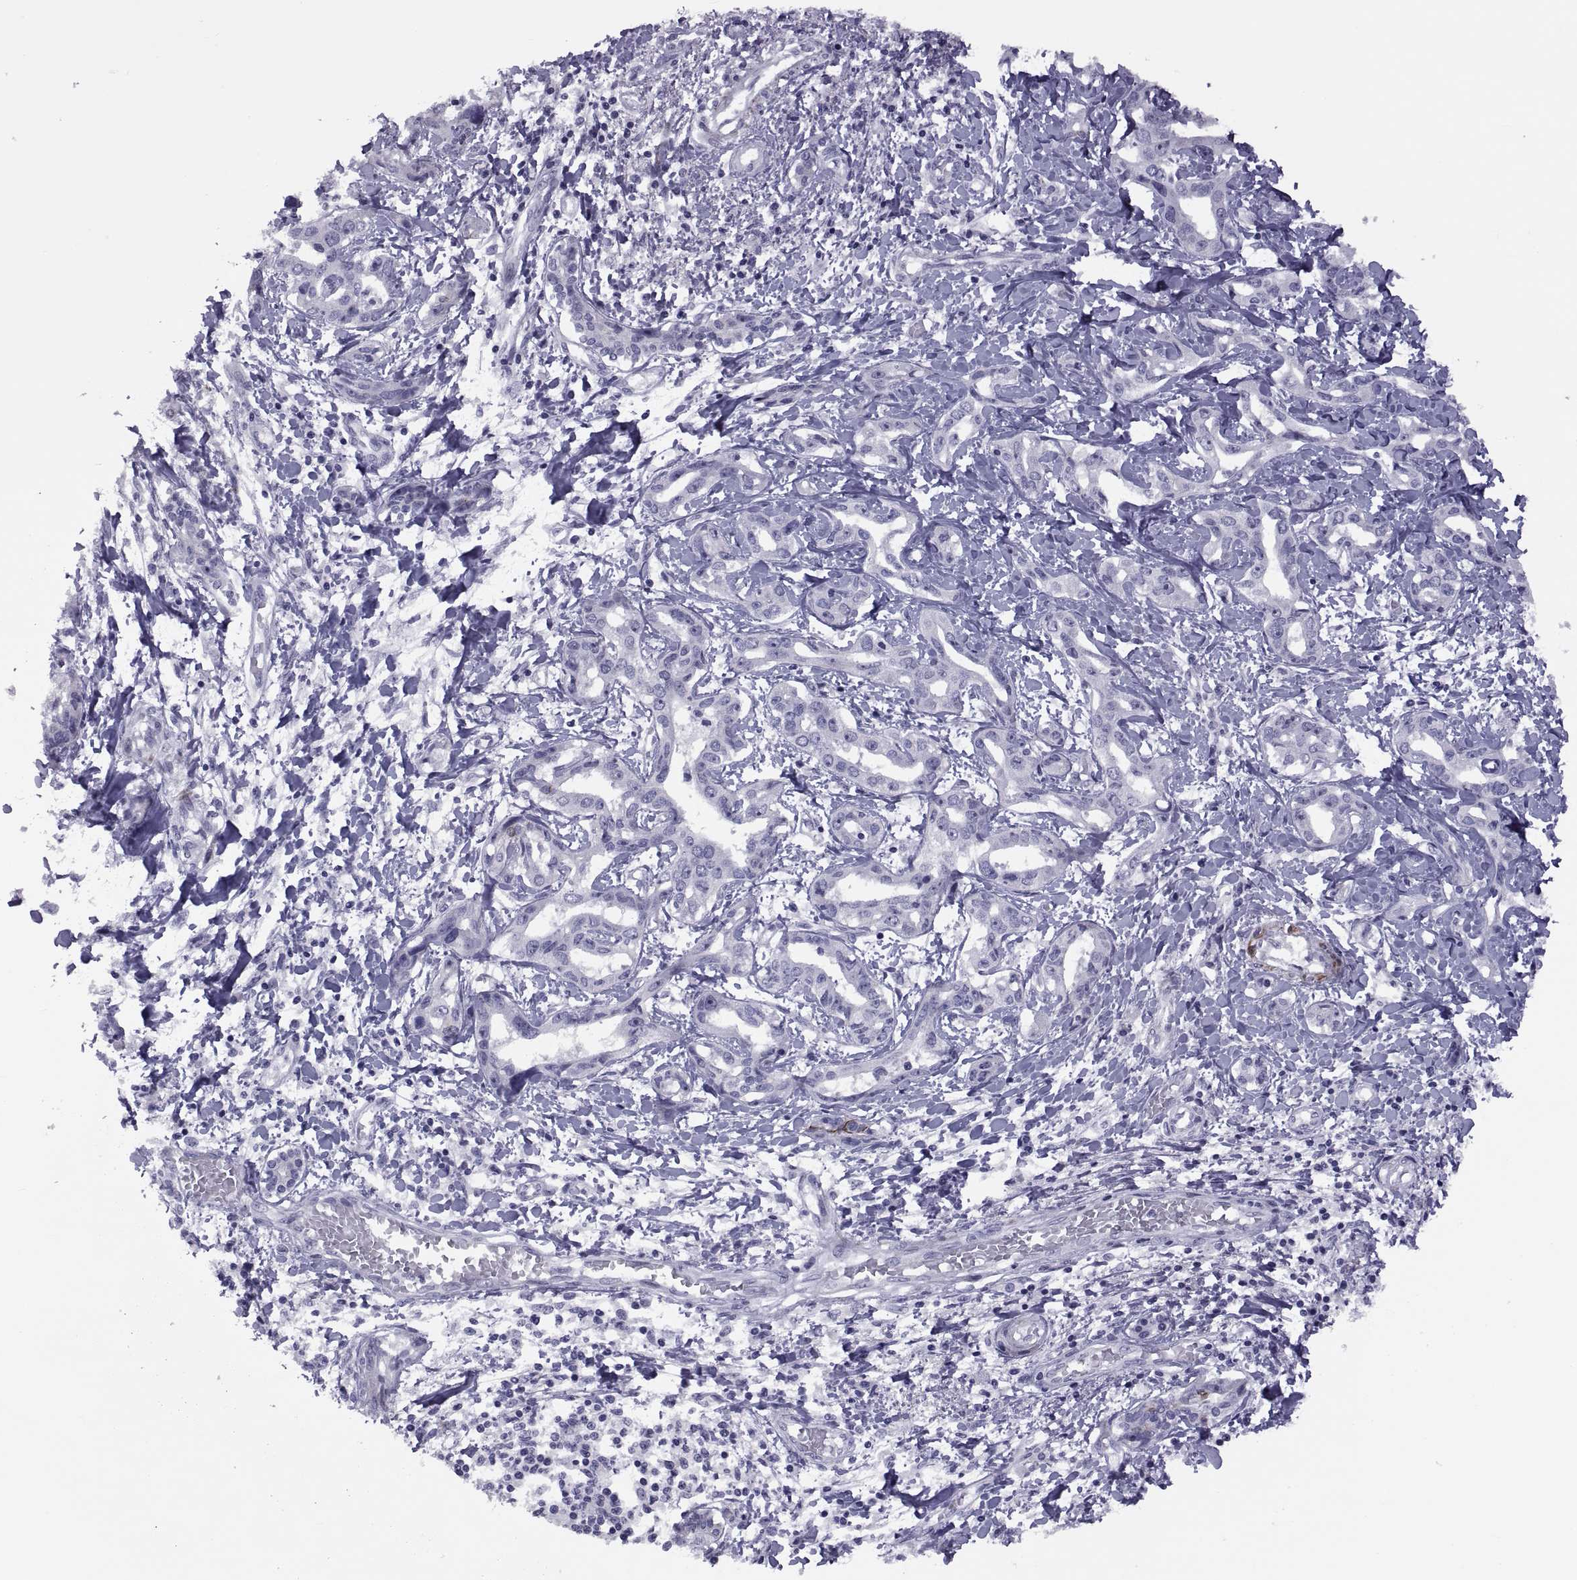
{"staining": {"intensity": "negative", "quantity": "none", "location": "none"}, "tissue": "liver cancer", "cell_type": "Tumor cells", "image_type": "cancer", "snomed": [{"axis": "morphology", "description": "Cholangiocarcinoma"}, {"axis": "topography", "description": "Liver"}], "caption": "Immunohistochemistry of liver cancer shows no staining in tumor cells.", "gene": "TMEM158", "patient": {"sex": "male", "age": 59}}